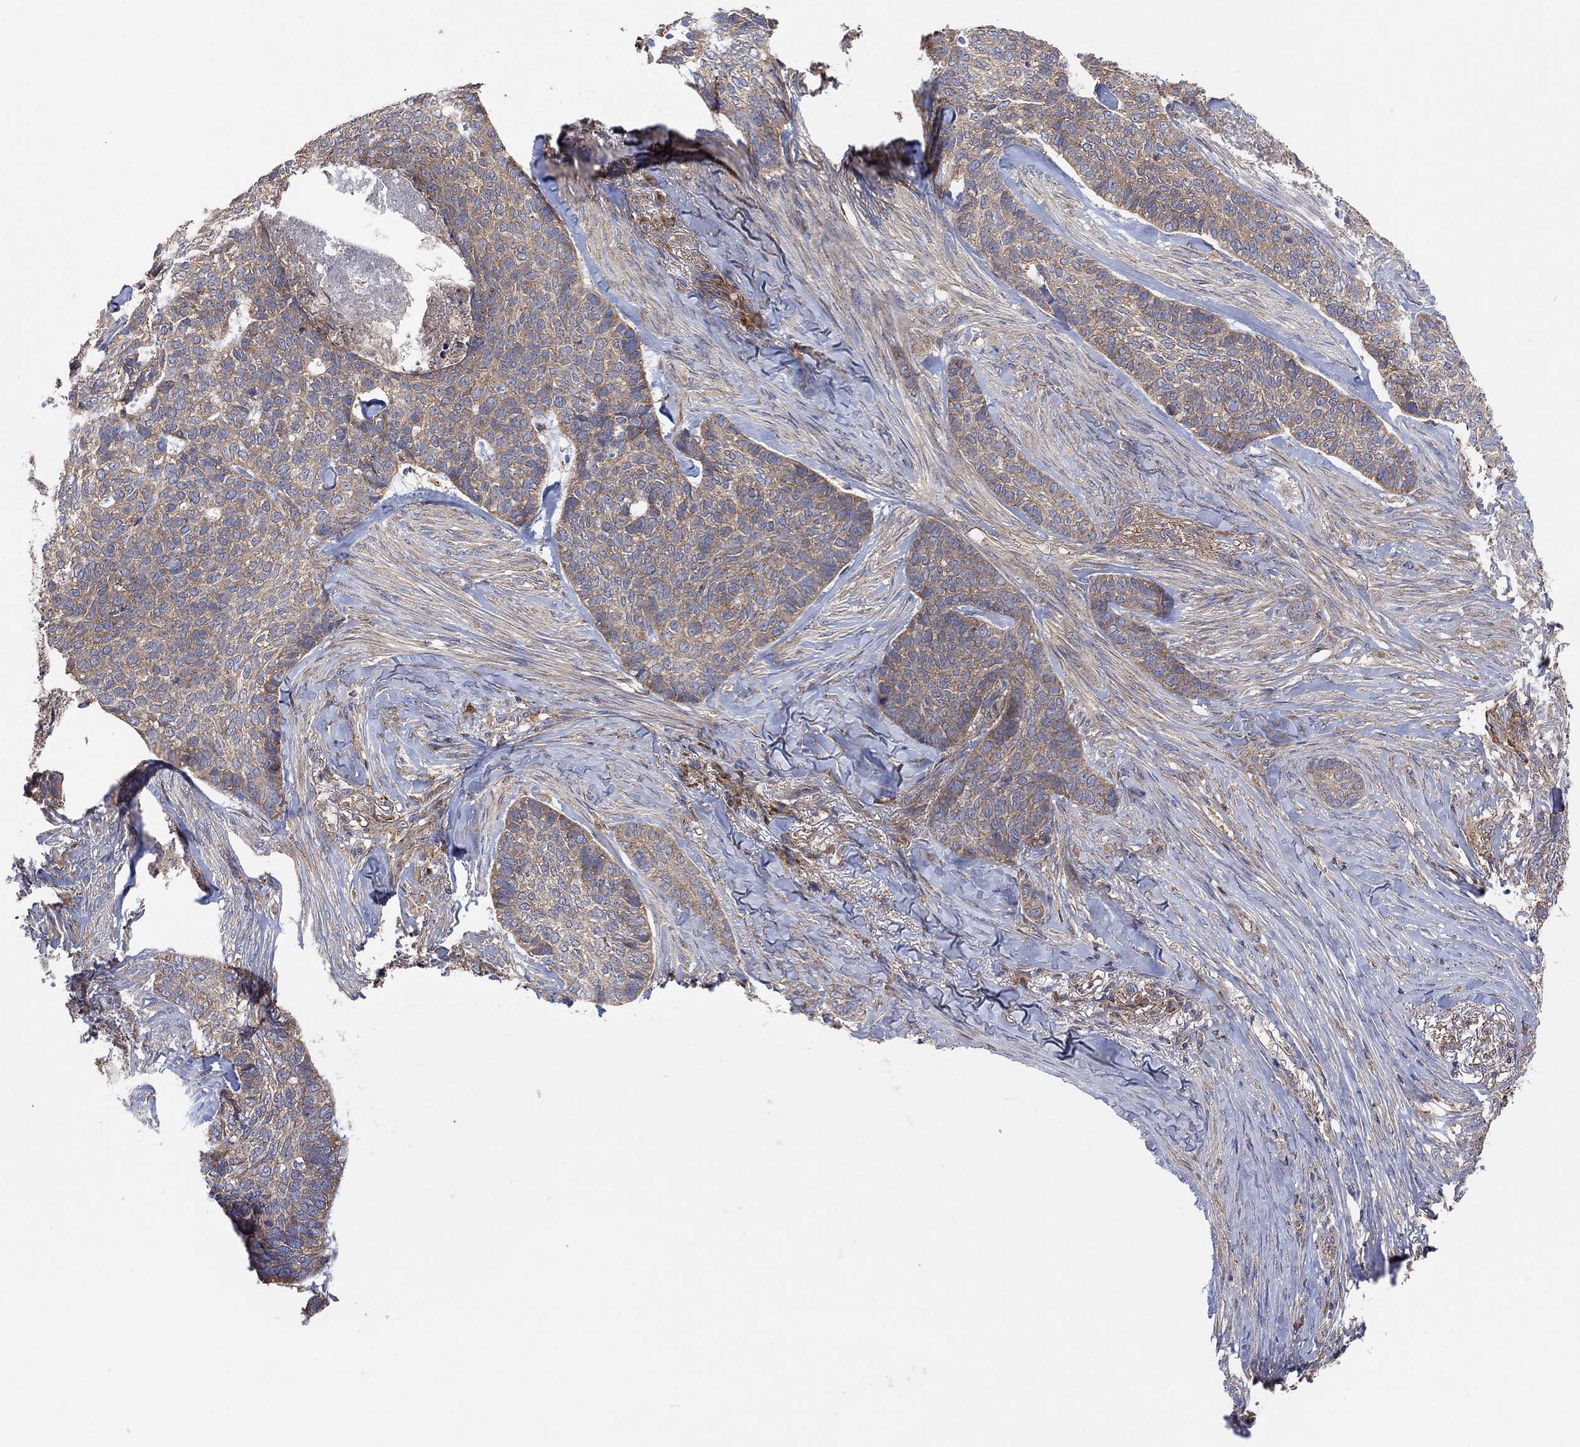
{"staining": {"intensity": "weak", "quantity": "25%-75%", "location": "cytoplasmic/membranous"}, "tissue": "skin cancer", "cell_type": "Tumor cells", "image_type": "cancer", "snomed": [{"axis": "morphology", "description": "Basal cell carcinoma"}, {"axis": "topography", "description": "Skin"}], "caption": "An immunohistochemistry (IHC) photomicrograph of tumor tissue is shown. Protein staining in brown highlights weak cytoplasmic/membranous positivity in basal cell carcinoma (skin) within tumor cells.", "gene": "BLOC1S3", "patient": {"sex": "female", "age": 69}}